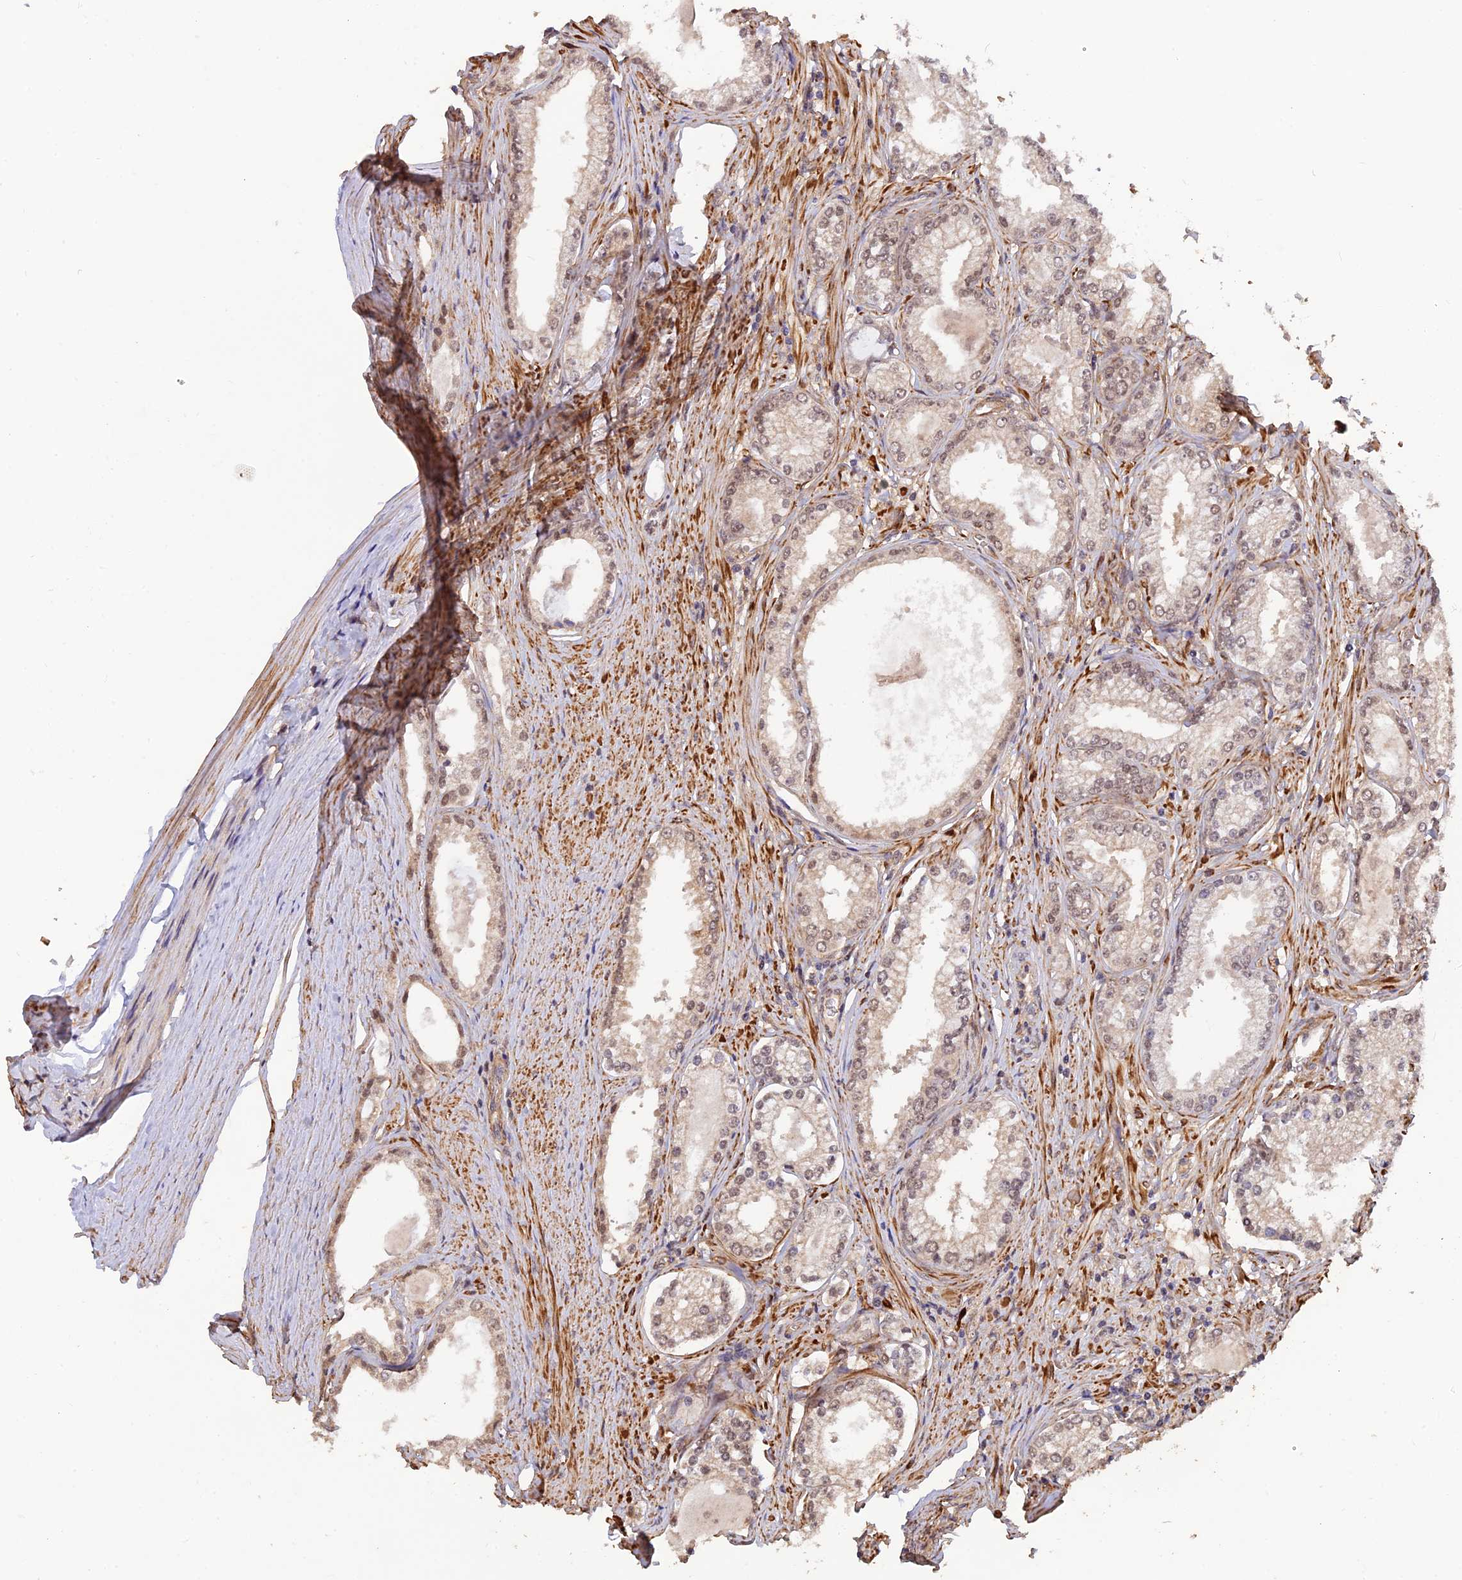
{"staining": {"intensity": "weak", "quantity": "25%-75%", "location": "nuclear"}, "tissue": "prostate cancer", "cell_type": "Tumor cells", "image_type": "cancer", "snomed": [{"axis": "morphology", "description": "Adenocarcinoma, High grade"}, {"axis": "topography", "description": "Prostate"}], "caption": "High-grade adenocarcinoma (prostate) stained for a protein (brown) shows weak nuclear positive staining in about 25%-75% of tumor cells.", "gene": "PAGR1", "patient": {"sex": "male", "age": 68}}